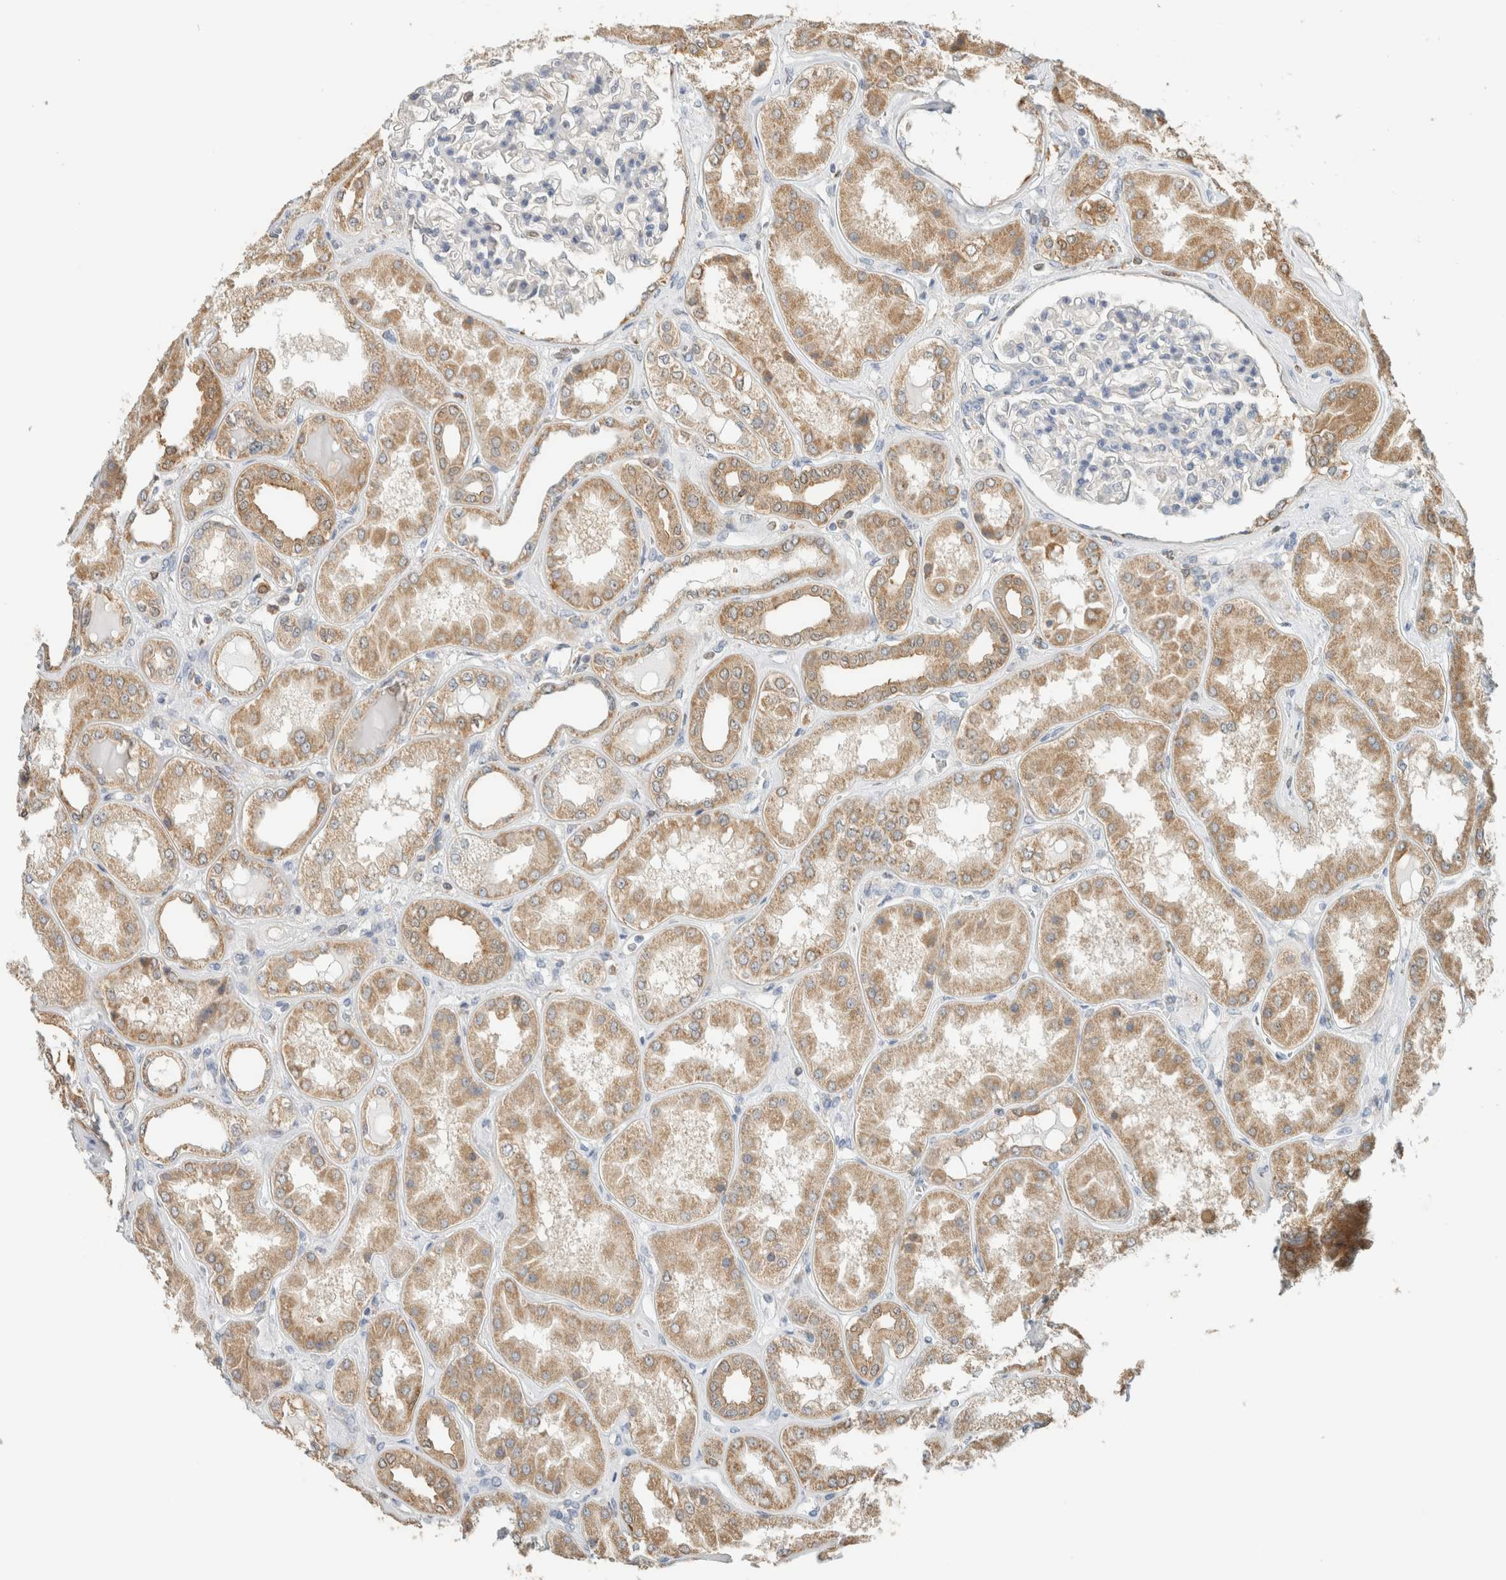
{"staining": {"intensity": "negative", "quantity": "none", "location": "none"}, "tissue": "kidney", "cell_type": "Cells in glomeruli", "image_type": "normal", "snomed": [{"axis": "morphology", "description": "Normal tissue, NOS"}, {"axis": "topography", "description": "Kidney"}], "caption": "This photomicrograph is of benign kidney stained with immunohistochemistry (IHC) to label a protein in brown with the nuclei are counter-stained blue. There is no positivity in cells in glomeruli.", "gene": "CAPG", "patient": {"sex": "female", "age": 56}}